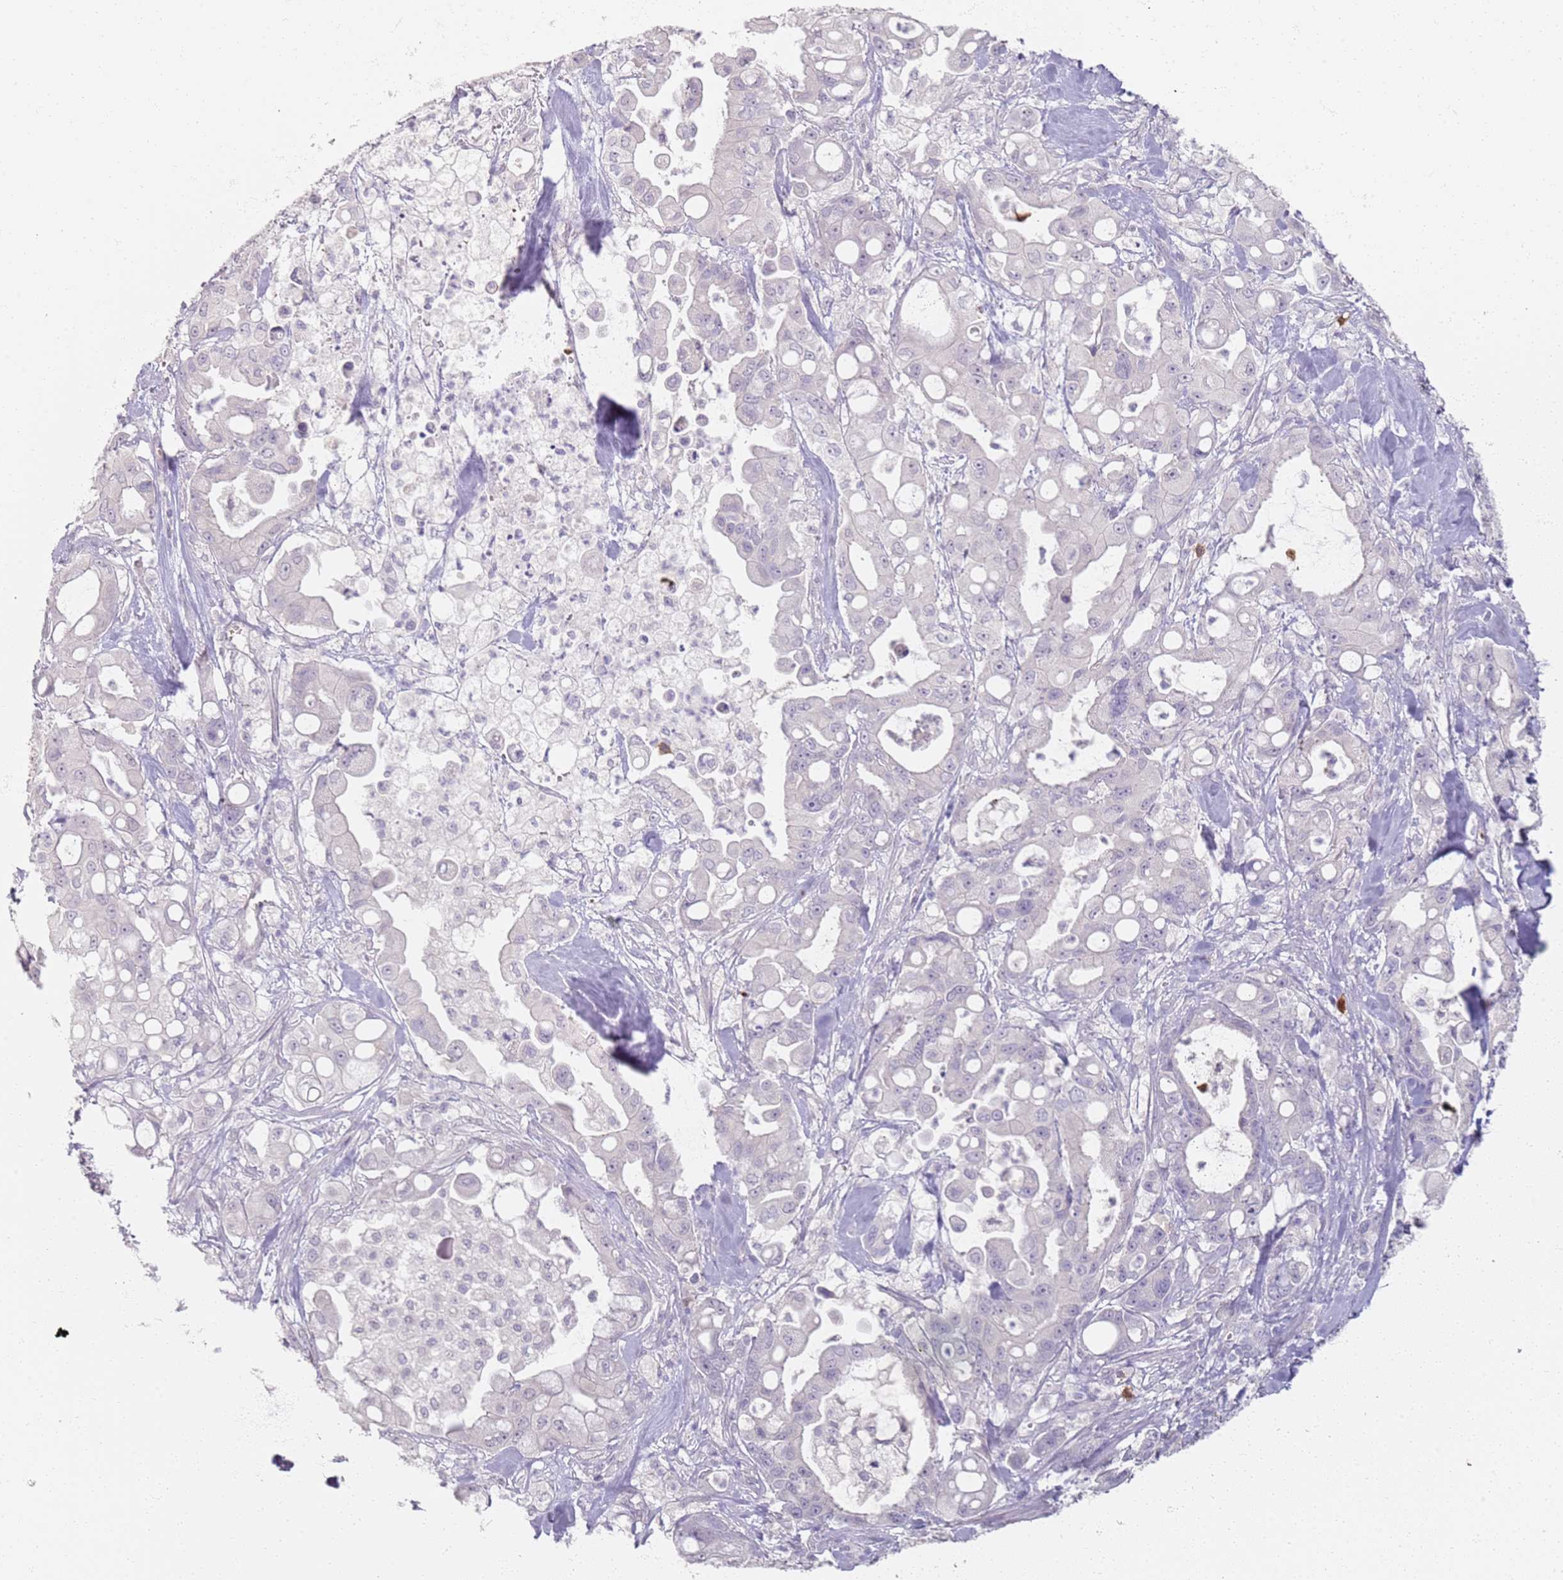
{"staining": {"intensity": "negative", "quantity": "none", "location": "none"}, "tissue": "pancreatic cancer", "cell_type": "Tumor cells", "image_type": "cancer", "snomed": [{"axis": "morphology", "description": "Adenocarcinoma, NOS"}, {"axis": "topography", "description": "Pancreas"}], "caption": "The histopathology image displays no significant staining in tumor cells of pancreatic adenocarcinoma.", "gene": "CD40LG", "patient": {"sex": "male", "age": 68}}